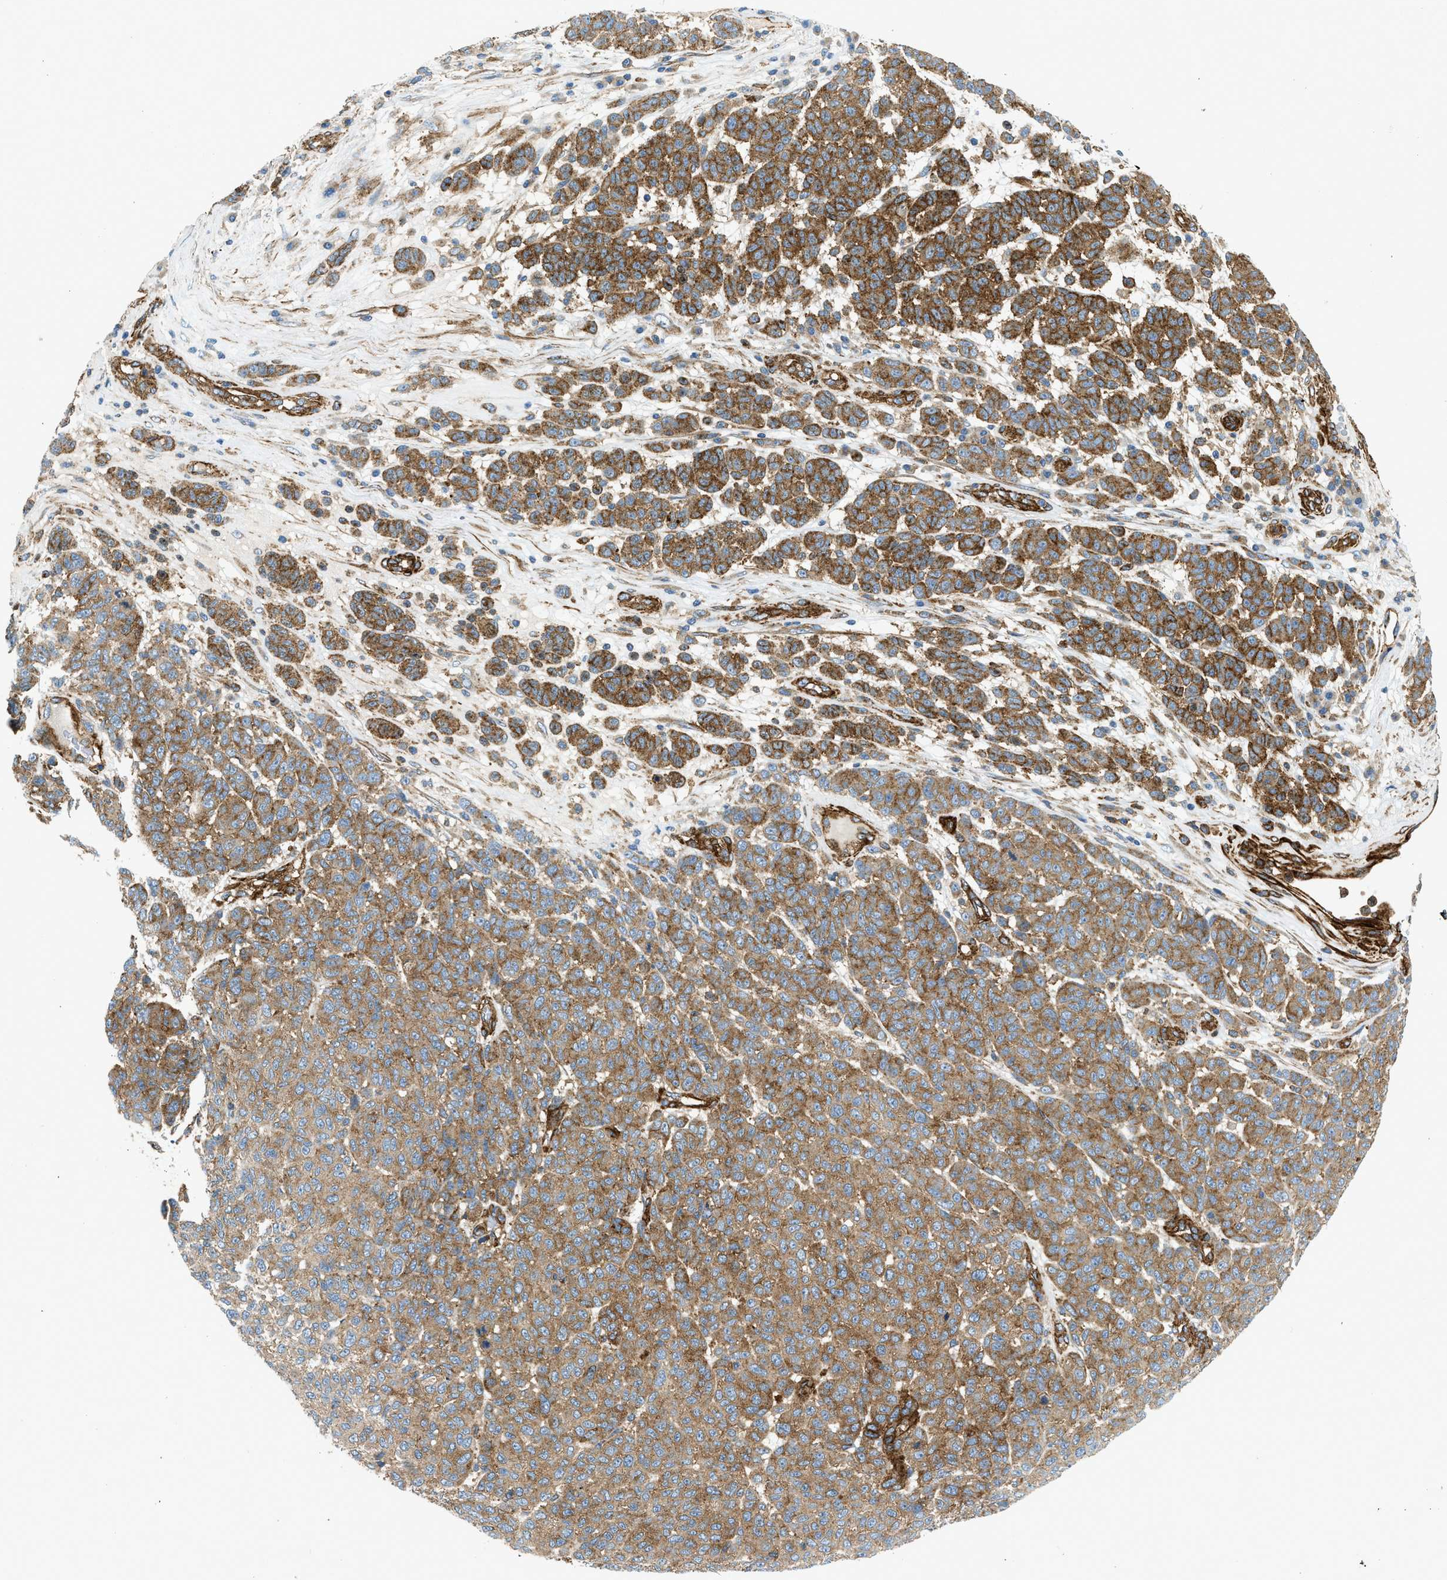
{"staining": {"intensity": "moderate", "quantity": ">75%", "location": "cytoplasmic/membranous"}, "tissue": "melanoma", "cell_type": "Tumor cells", "image_type": "cancer", "snomed": [{"axis": "morphology", "description": "Malignant melanoma, NOS"}, {"axis": "topography", "description": "Skin"}], "caption": "The micrograph exhibits a brown stain indicating the presence of a protein in the cytoplasmic/membranous of tumor cells in melanoma.", "gene": "HIP1", "patient": {"sex": "male", "age": 59}}